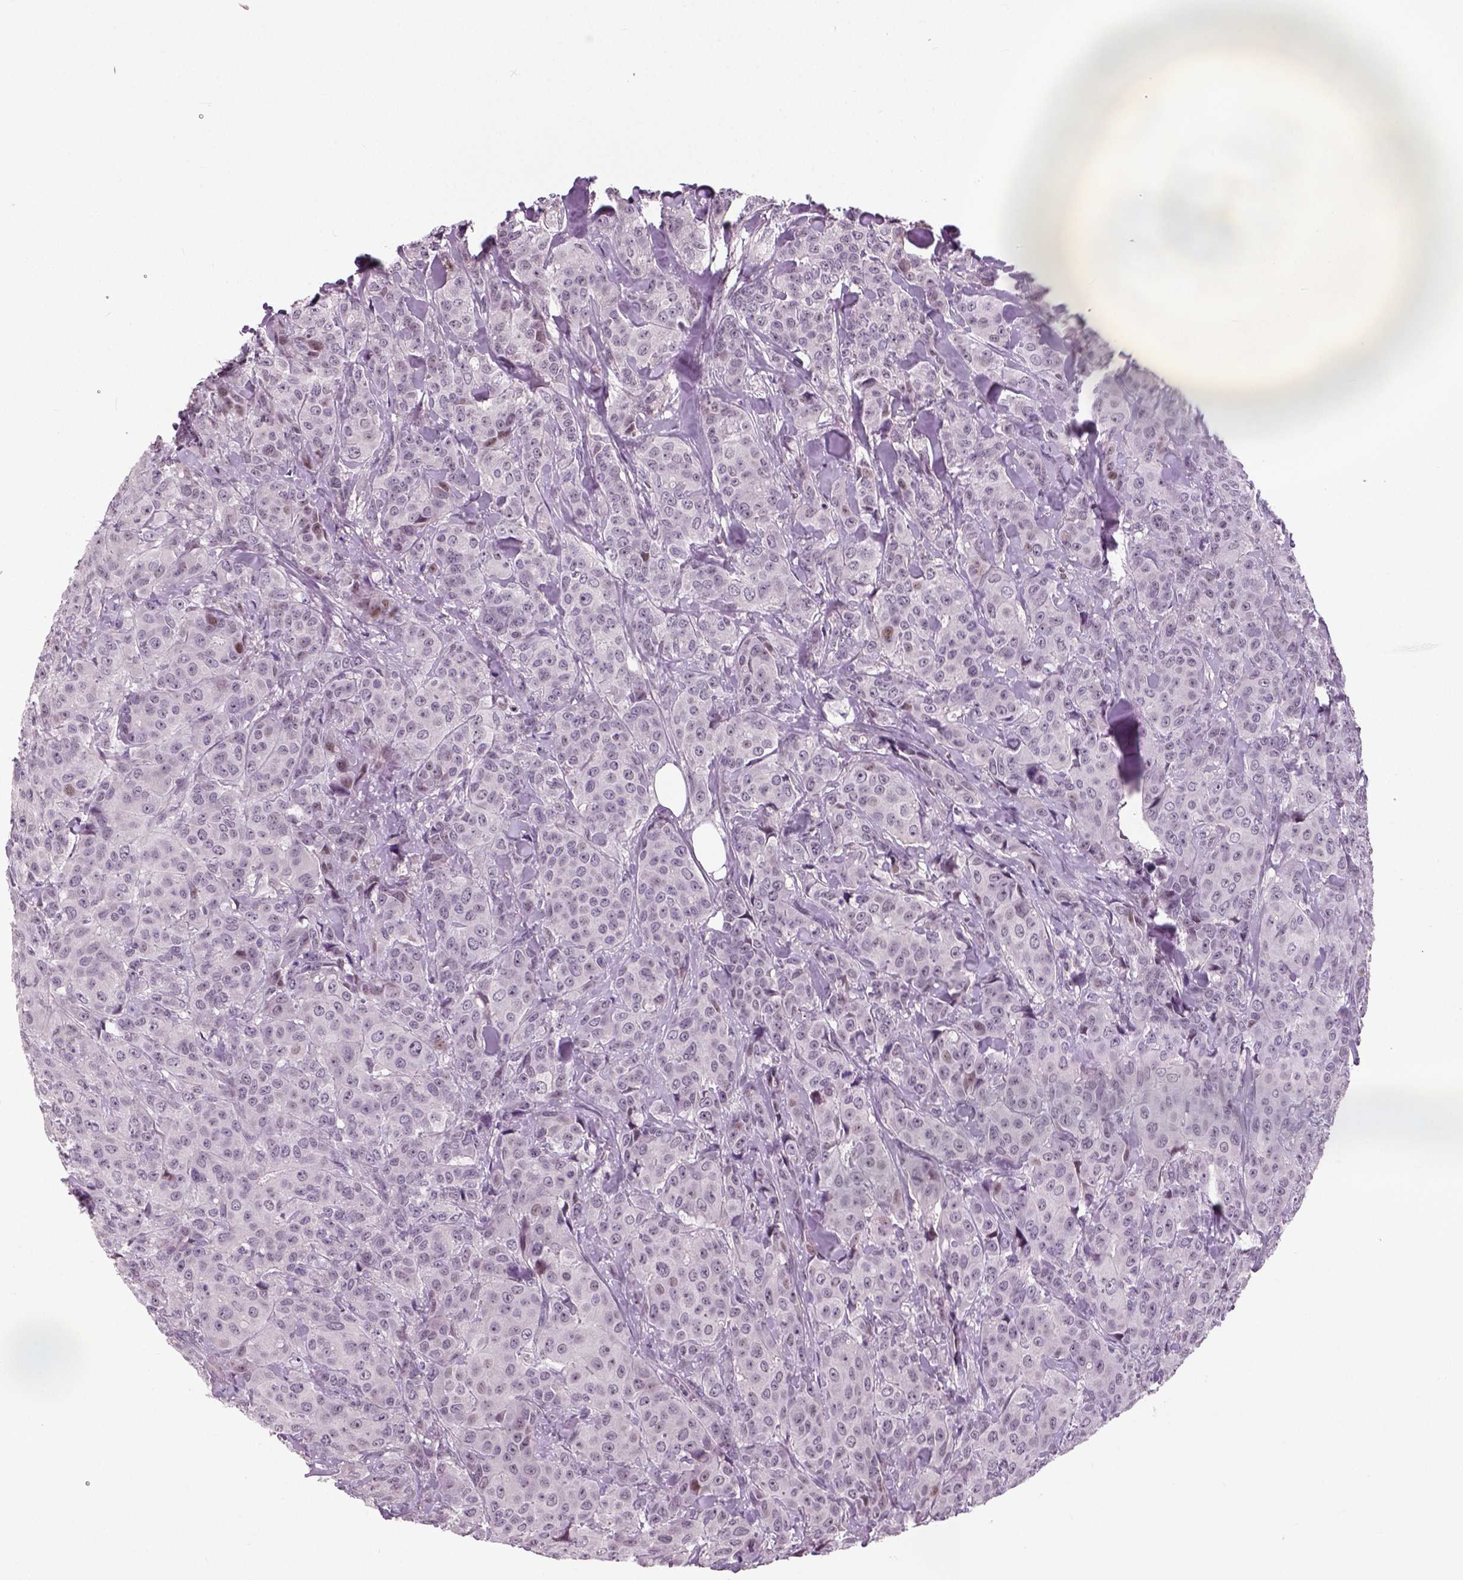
{"staining": {"intensity": "negative", "quantity": "none", "location": "none"}, "tissue": "breast cancer", "cell_type": "Tumor cells", "image_type": "cancer", "snomed": [{"axis": "morphology", "description": "Duct carcinoma"}, {"axis": "topography", "description": "Breast"}], "caption": "DAB (3,3'-diaminobenzidine) immunohistochemical staining of breast cancer (intraductal carcinoma) reveals no significant expression in tumor cells.", "gene": "NECAB1", "patient": {"sex": "female", "age": 43}}